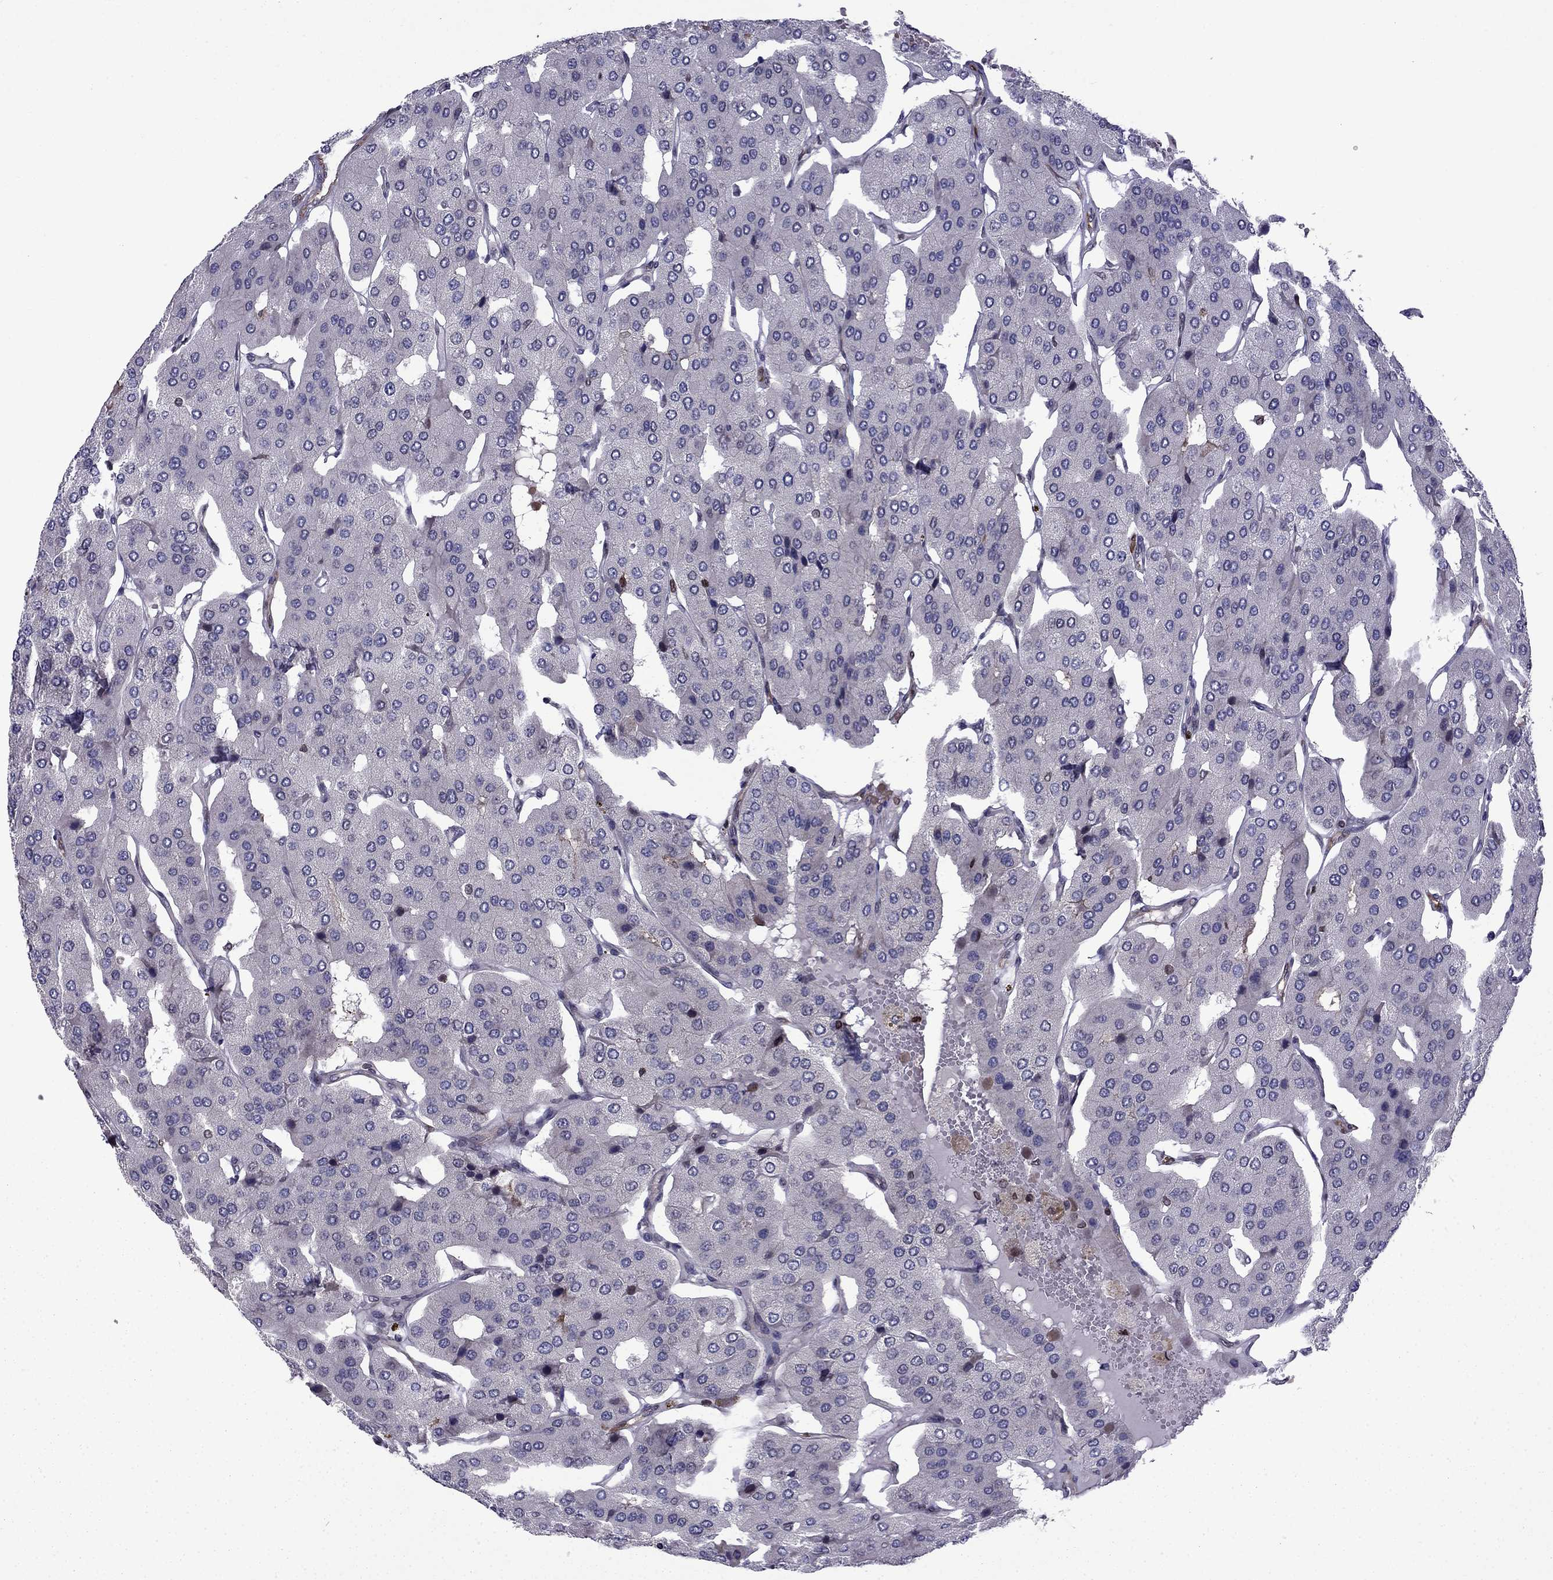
{"staining": {"intensity": "negative", "quantity": "none", "location": "none"}, "tissue": "parathyroid gland", "cell_type": "Glandular cells", "image_type": "normal", "snomed": [{"axis": "morphology", "description": "Normal tissue, NOS"}, {"axis": "morphology", "description": "Adenoma, NOS"}, {"axis": "topography", "description": "Parathyroid gland"}], "caption": "Immunohistochemical staining of normal human parathyroid gland displays no significant expression in glandular cells.", "gene": "CDC42BPA", "patient": {"sex": "female", "age": 86}}